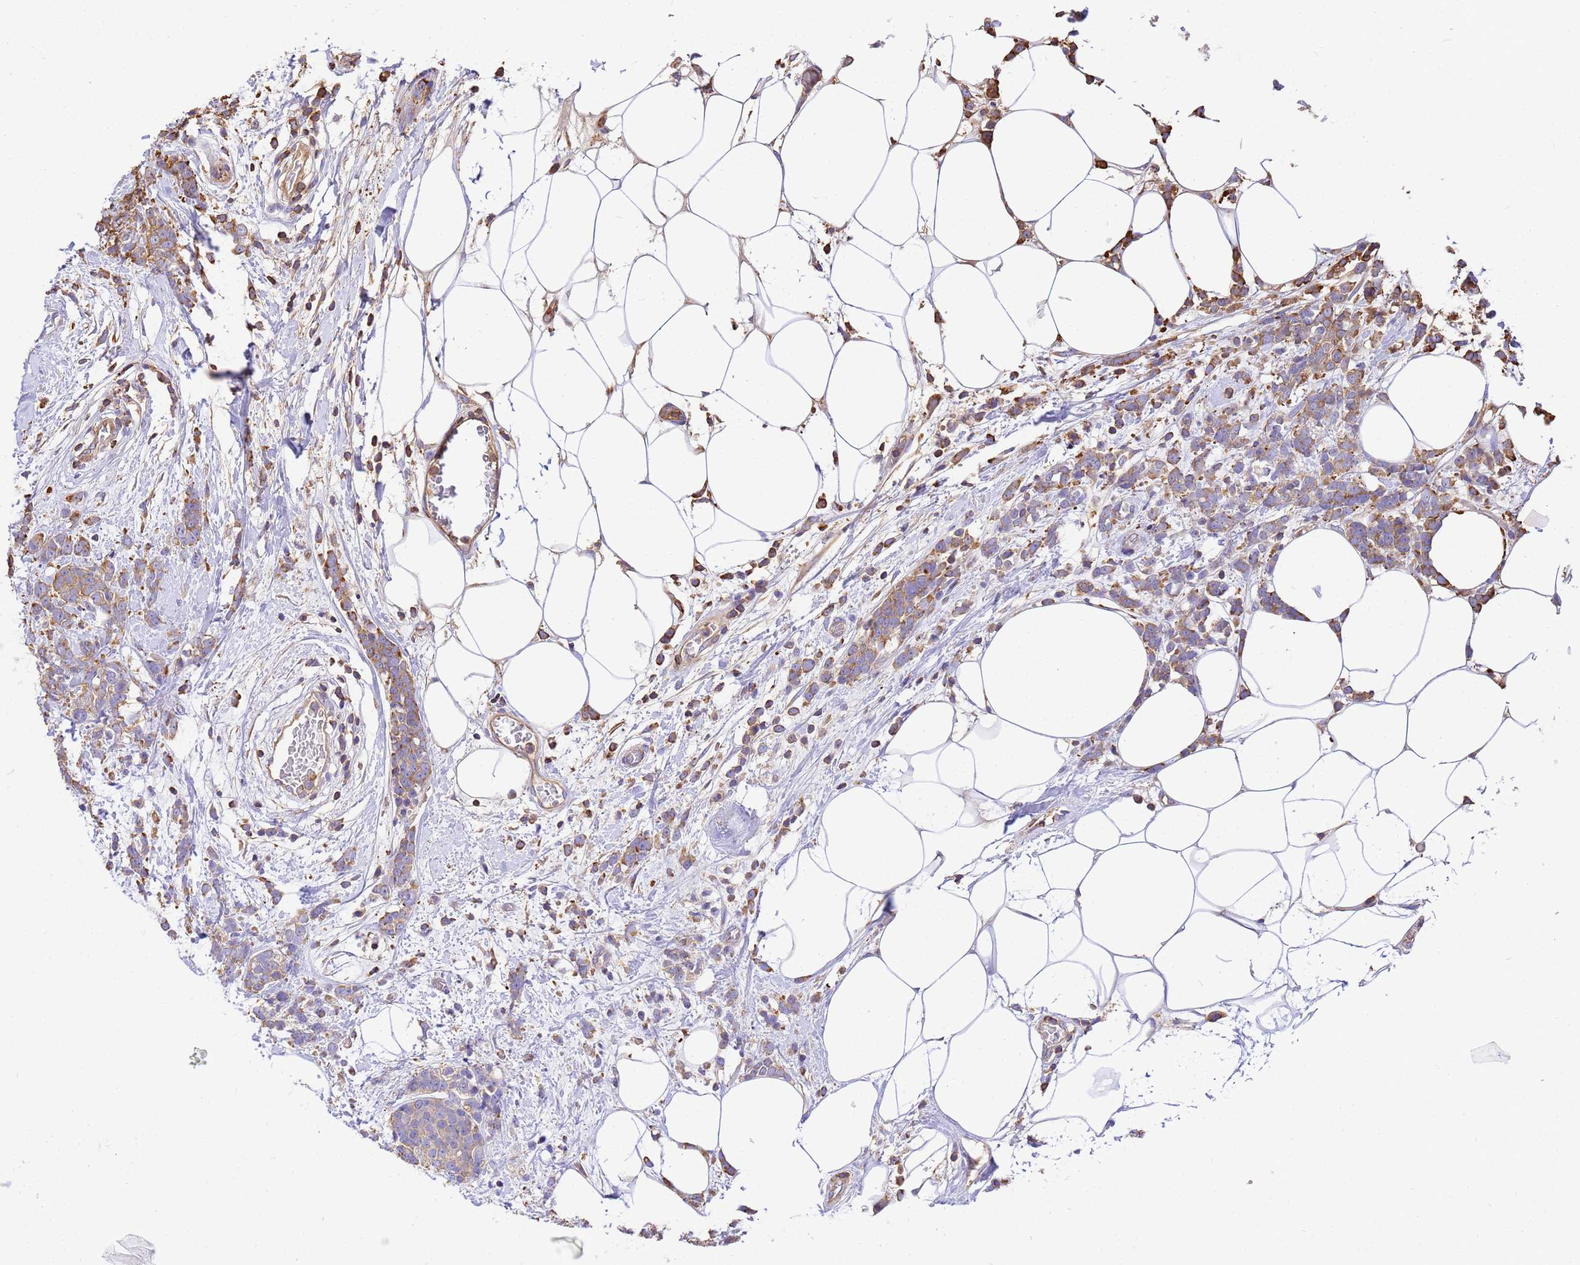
{"staining": {"intensity": "moderate", "quantity": "25%-75%", "location": "cytoplasmic/membranous"}, "tissue": "breast cancer", "cell_type": "Tumor cells", "image_type": "cancer", "snomed": [{"axis": "morphology", "description": "Lobular carcinoma"}, {"axis": "topography", "description": "Breast"}], "caption": "Protein expression analysis of breast cancer reveals moderate cytoplasmic/membranous positivity in about 25%-75% of tumor cells.", "gene": "WDR64", "patient": {"sex": "female", "age": 58}}